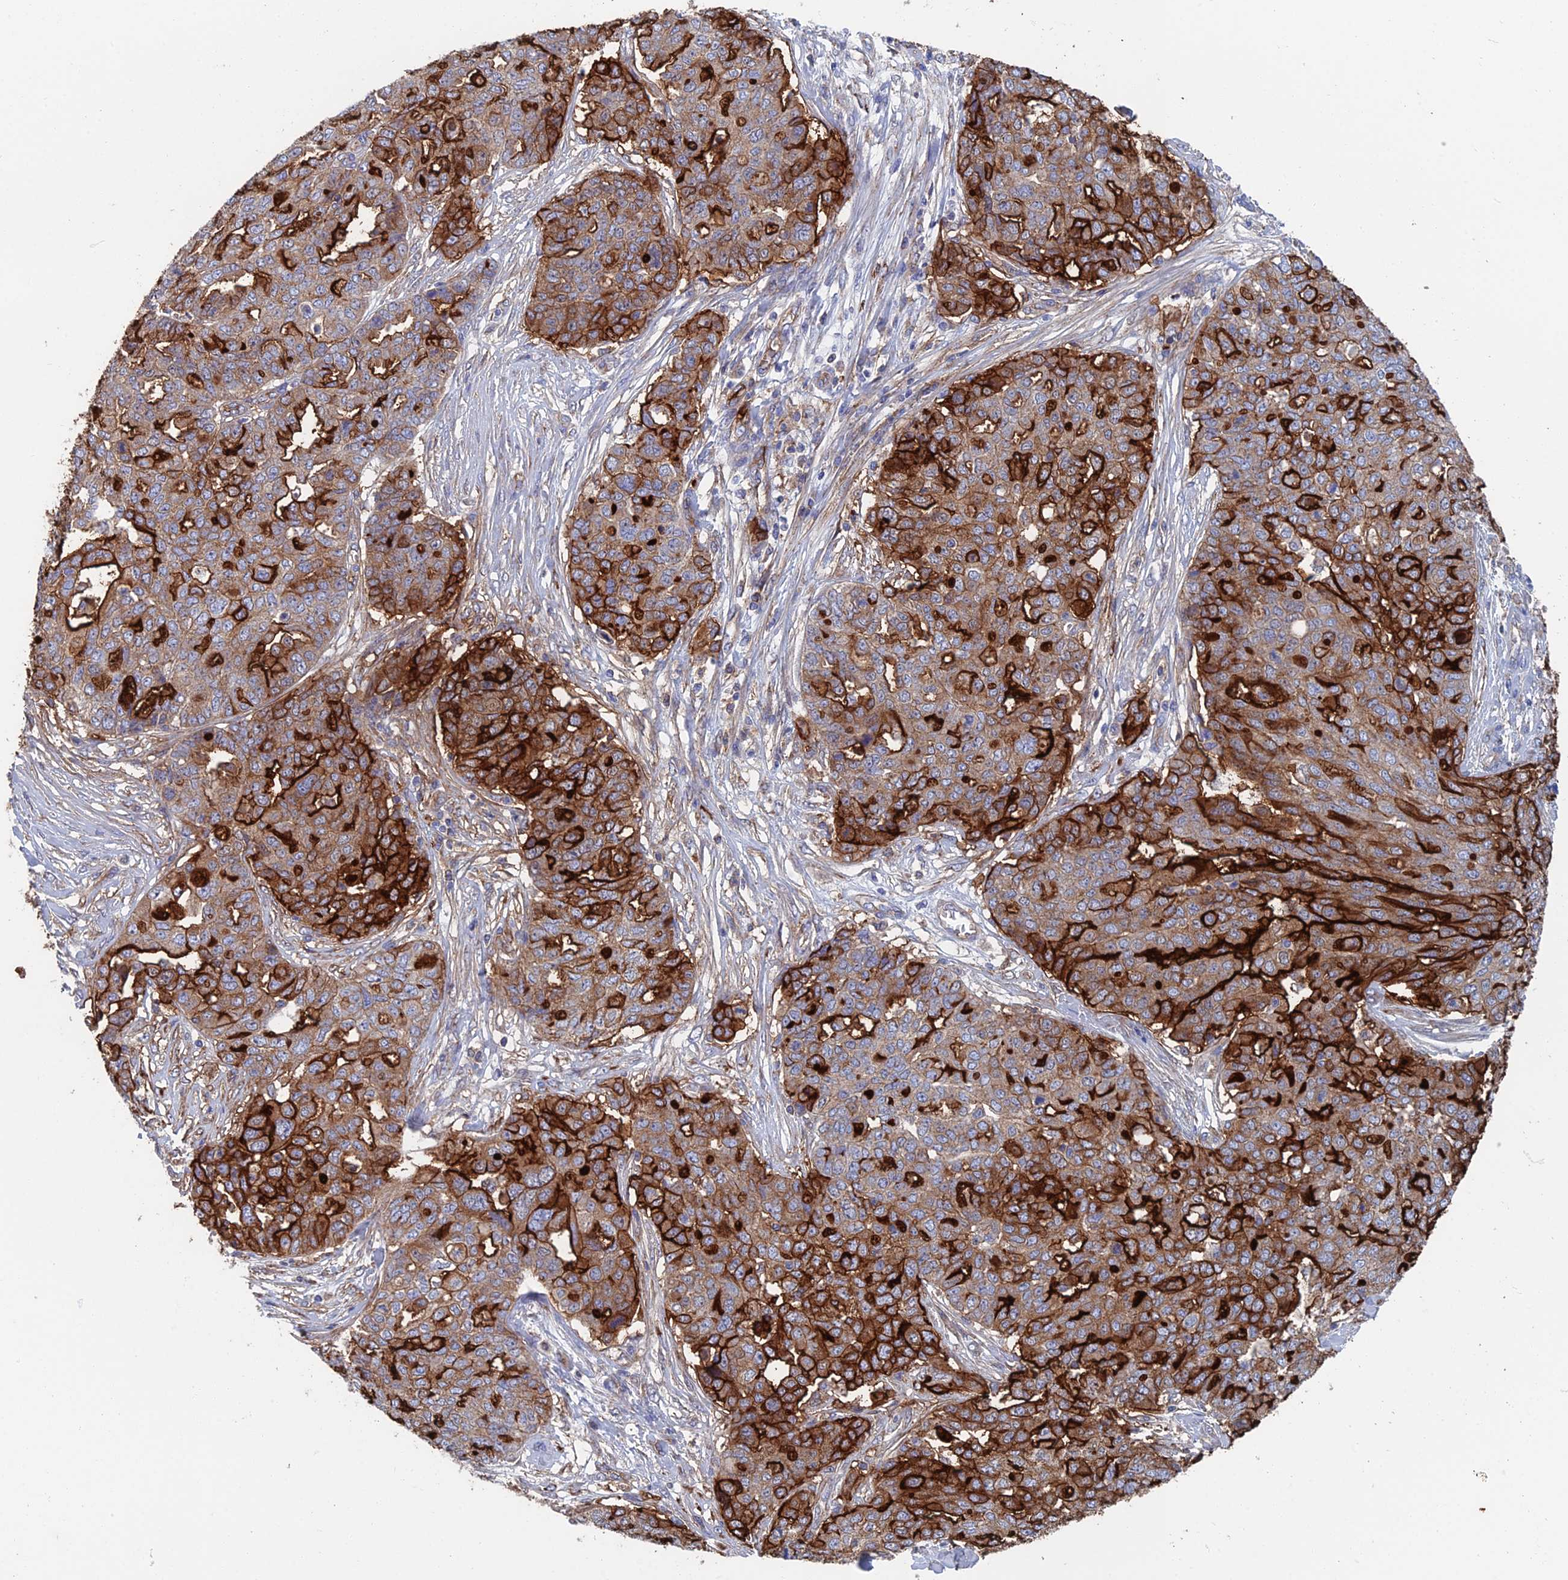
{"staining": {"intensity": "strong", "quantity": "25%-75%", "location": "cytoplasmic/membranous"}, "tissue": "ovarian cancer", "cell_type": "Tumor cells", "image_type": "cancer", "snomed": [{"axis": "morphology", "description": "Cystadenocarcinoma, serous, NOS"}, {"axis": "topography", "description": "Soft tissue"}, {"axis": "topography", "description": "Ovary"}], "caption": "Protein staining of ovarian serous cystadenocarcinoma tissue shows strong cytoplasmic/membranous staining in approximately 25%-75% of tumor cells. (DAB (3,3'-diaminobenzidine) IHC with brightfield microscopy, high magnification).", "gene": "SNX11", "patient": {"sex": "female", "age": 57}}